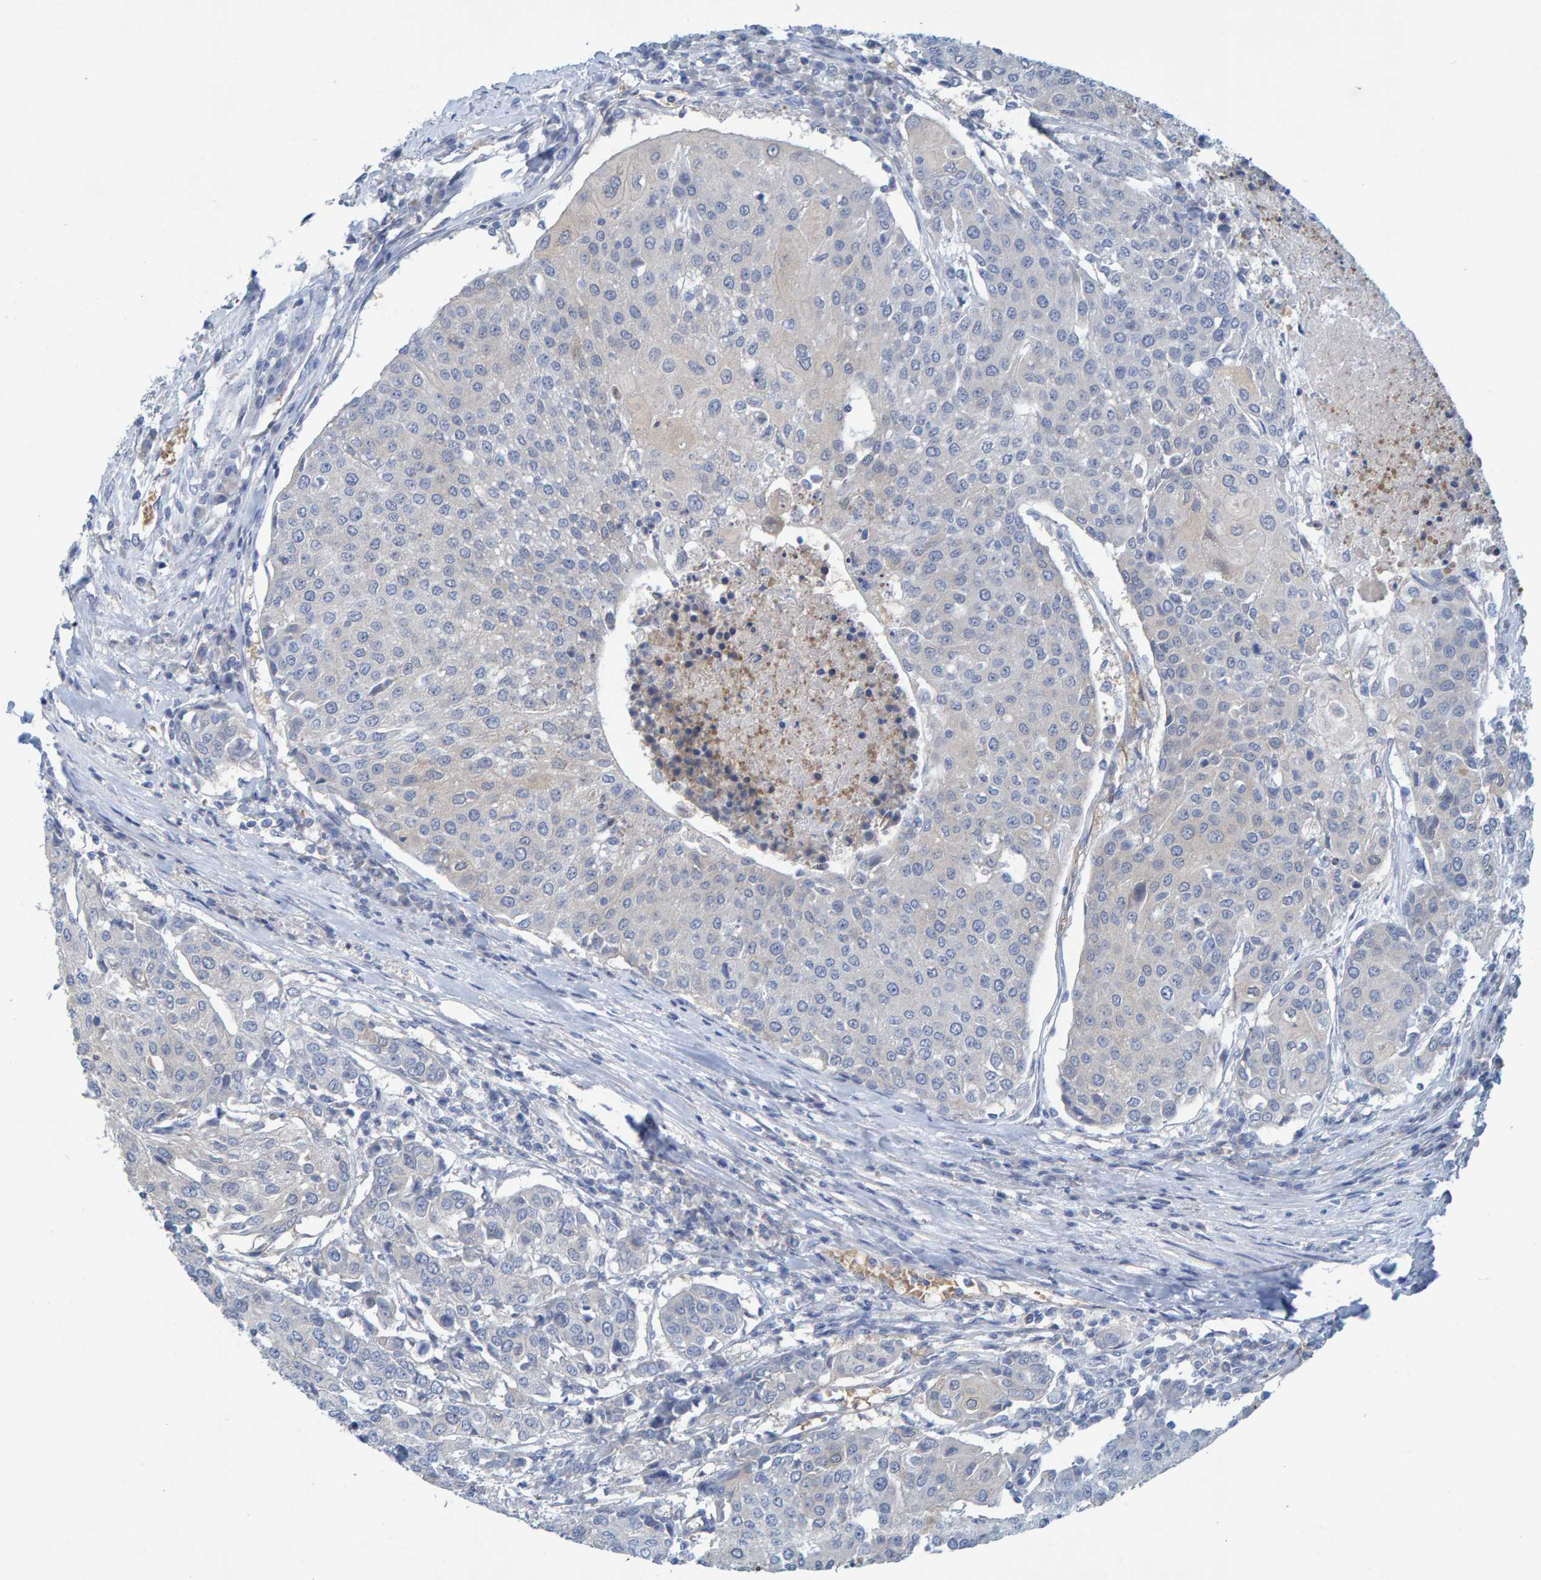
{"staining": {"intensity": "negative", "quantity": "none", "location": "none"}, "tissue": "urothelial cancer", "cell_type": "Tumor cells", "image_type": "cancer", "snomed": [{"axis": "morphology", "description": "Urothelial carcinoma, High grade"}, {"axis": "topography", "description": "Urinary bladder"}], "caption": "An immunohistochemistry micrograph of urothelial carcinoma (high-grade) is shown. There is no staining in tumor cells of urothelial carcinoma (high-grade).", "gene": "ALAD", "patient": {"sex": "female", "age": 85}}